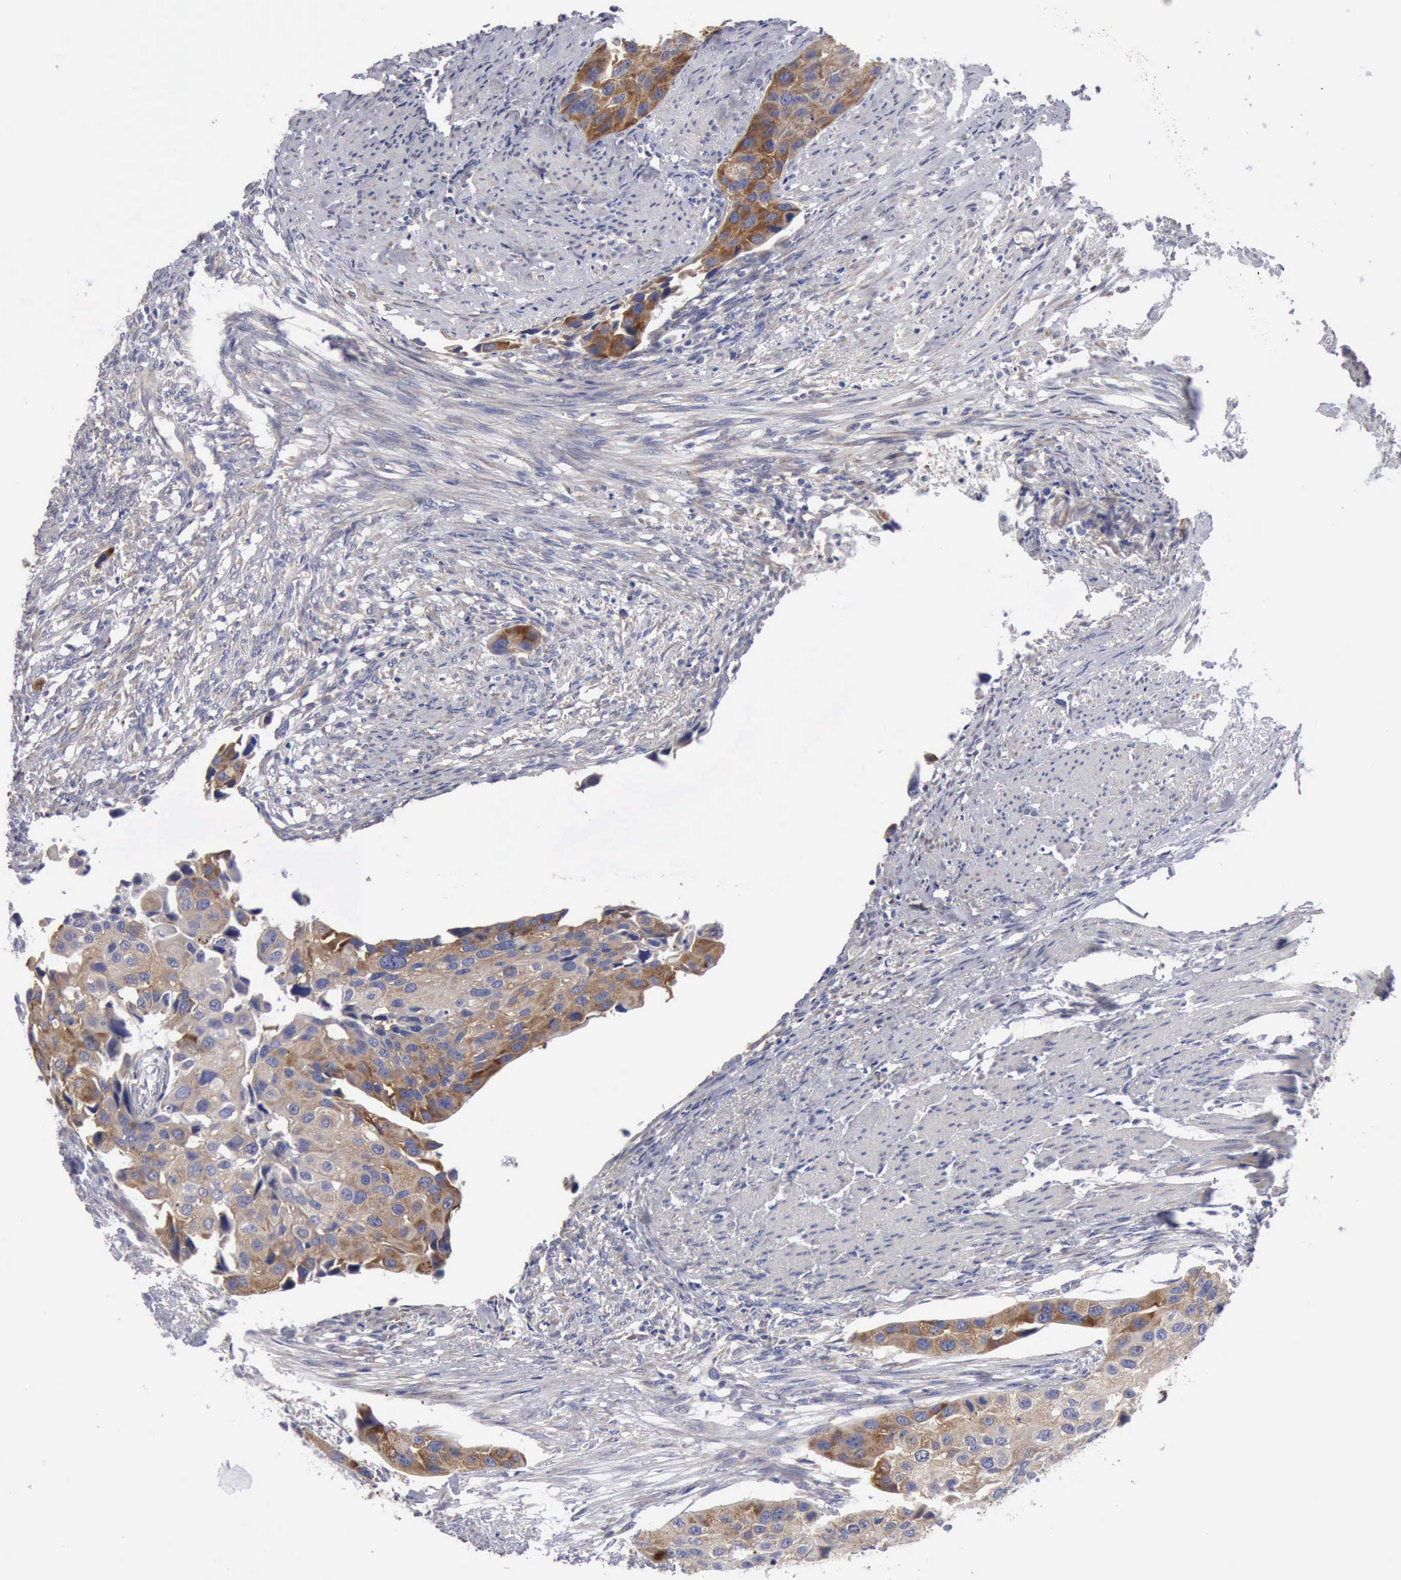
{"staining": {"intensity": "moderate", "quantity": "25%-75%", "location": "cytoplasmic/membranous"}, "tissue": "urothelial cancer", "cell_type": "Tumor cells", "image_type": "cancer", "snomed": [{"axis": "morphology", "description": "Urothelial carcinoma, High grade"}, {"axis": "topography", "description": "Urinary bladder"}], "caption": "High-grade urothelial carcinoma stained with a brown dye displays moderate cytoplasmic/membranous positive expression in approximately 25%-75% of tumor cells.", "gene": "TXLNG", "patient": {"sex": "male", "age": 55}}